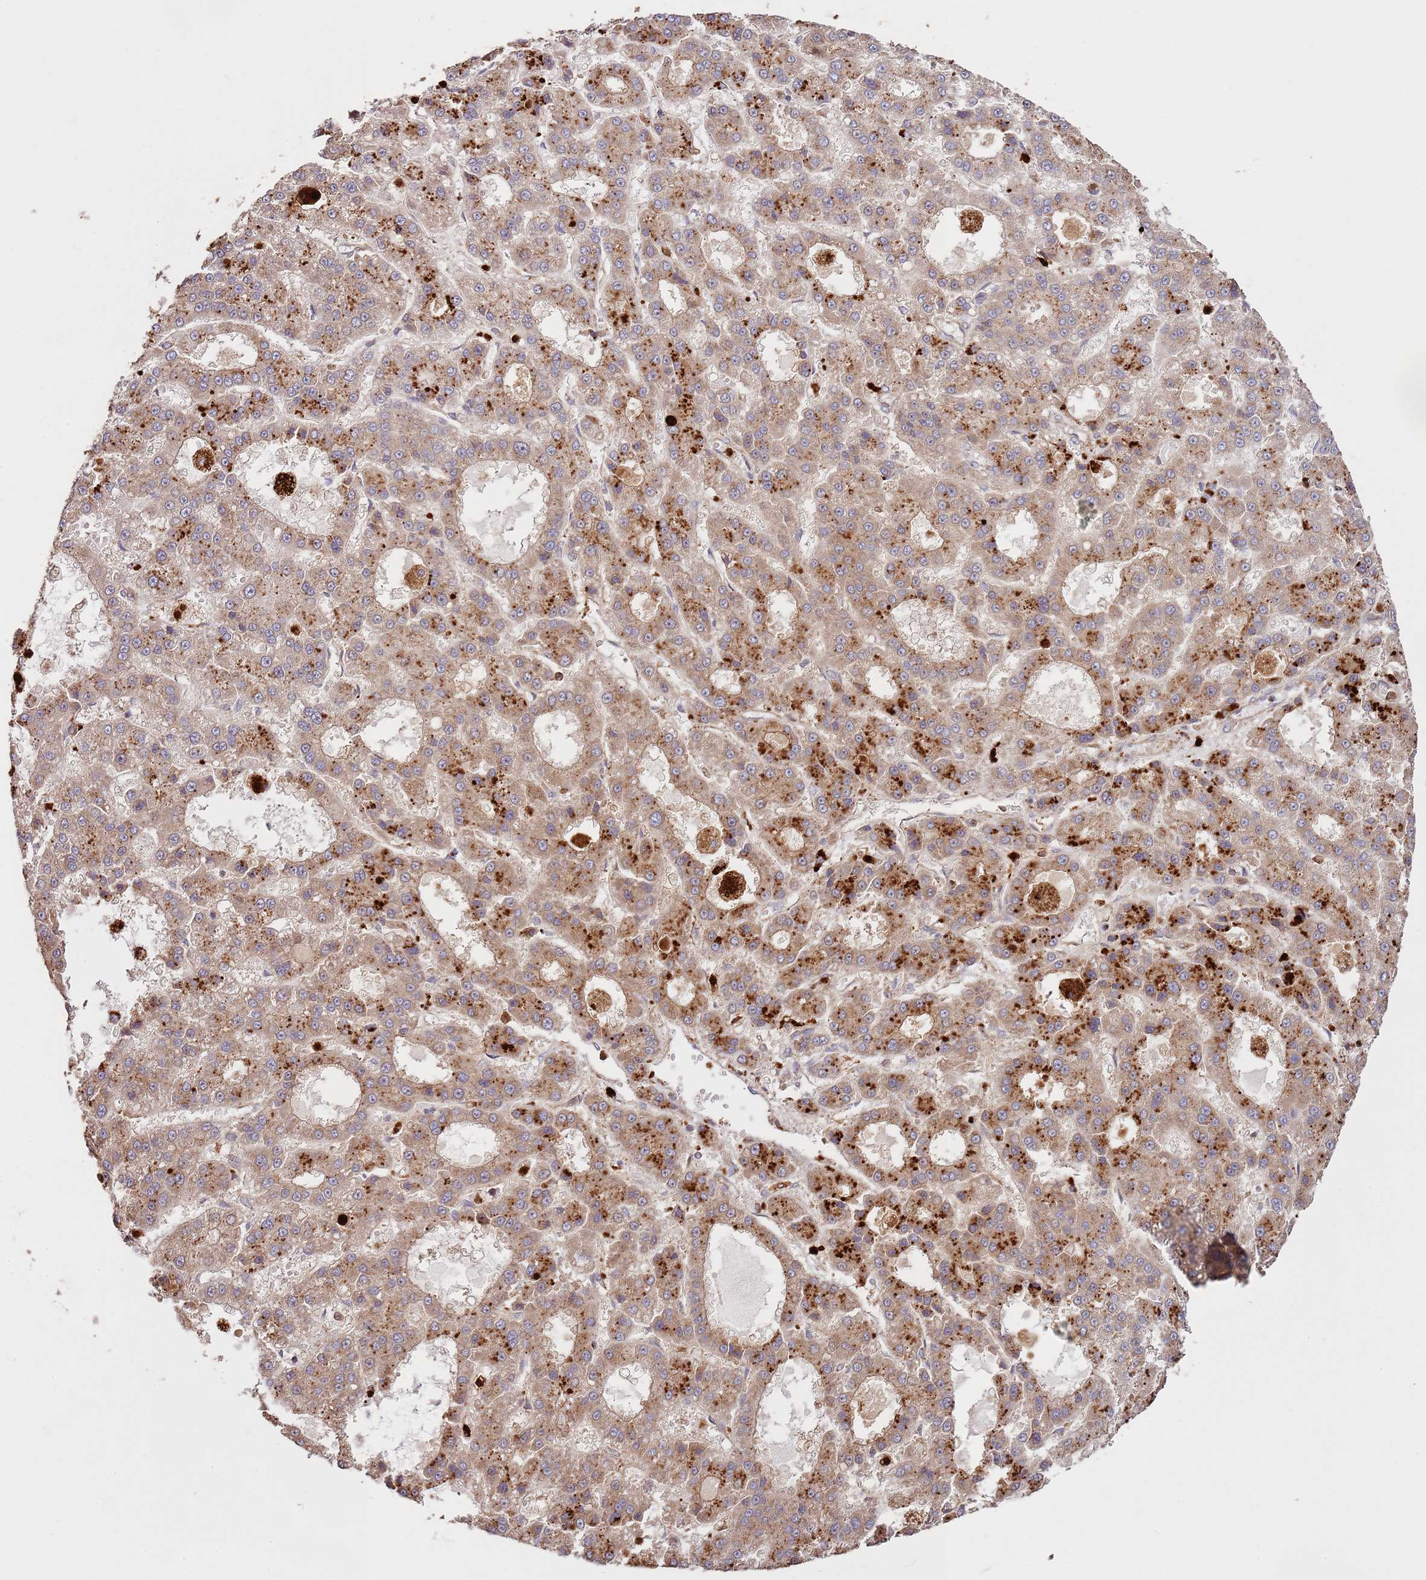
{"staining": {"intensity": "strong", "quantity": "25%-75%", "location": "cytoplasmic/membranous"}, "tissue": "liver cancer", "cell_type": "Tumor cells", "image_type": "cancer", "snomed": [{"axis": "morphology", "description": "Carcinoma, Hepatocellular, NOS"}, {"axis": "topography", "description": "Liver"}], "caption": "Strong cytoplasmic/membranous expression is appreciated in approximately 25%-75% of tumor cells in liver cancer. (Brightfield microscopy of DAB IHC at high magnification).", "gene": "NDUFAF4", "patient": {"sex": "male", "age": 70}}